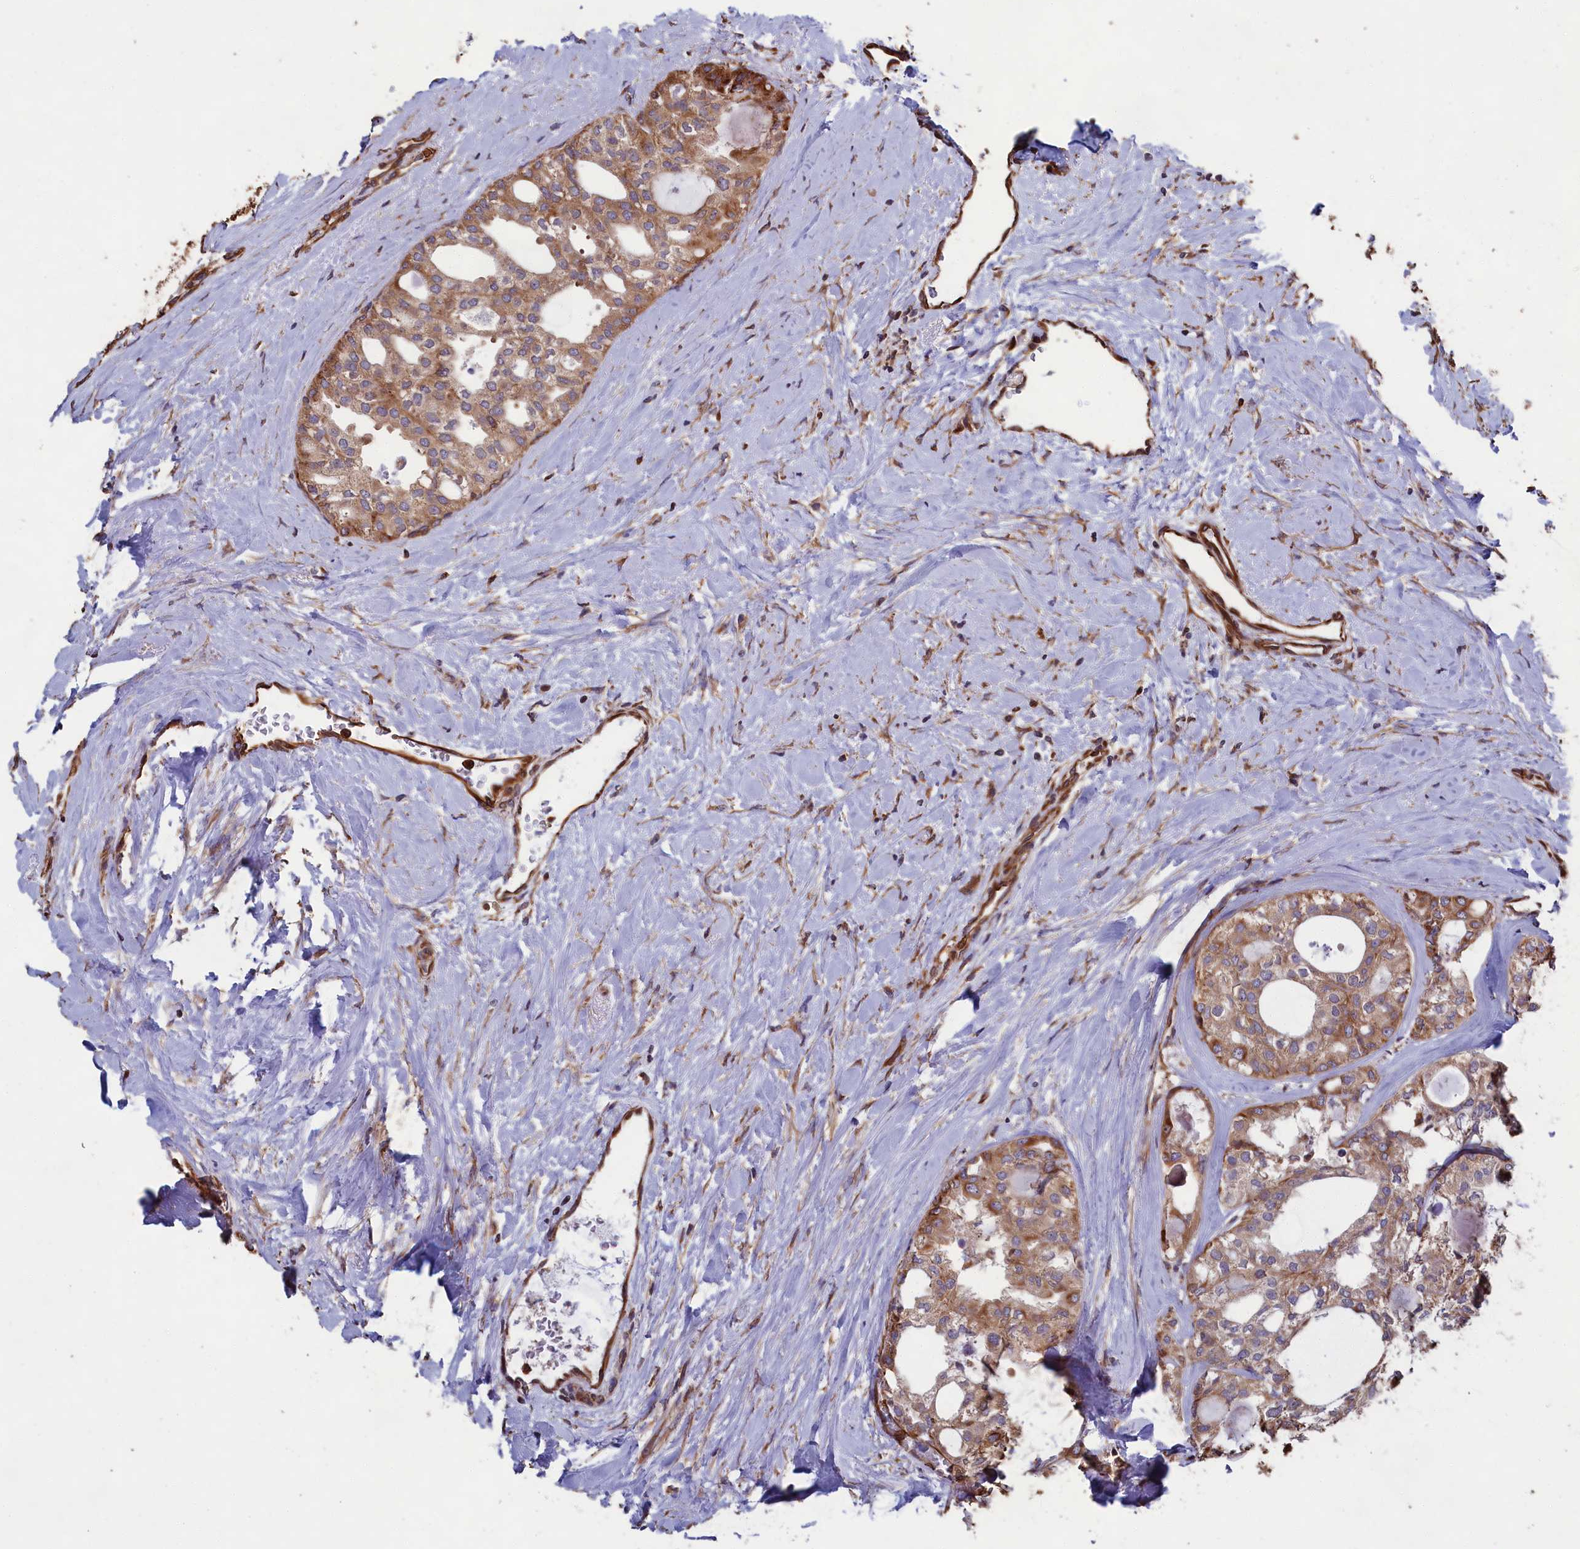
{"staining": {"intensity": "moderate", "quantity": "25%-75%", "location": "cytoplasmic/membranous"}, "tissue": "thyroid cancer", "cell_type": "Tumor cells", "image_type": "cancer", "snomed": [{"axis": "morphology", "description": "Follicular adenoma carcinoma, NOS"}, {"axis": "topography", "description": "Thyroid gland"}], "caption": "Thyroid follicular adenoma carcinoma tissue reveals moderate cytoplasmic/membranous staining in about 25%-75% of tumor cells", "gene": "CCDC124", "patient": {"sex": "male", "age": 75}}